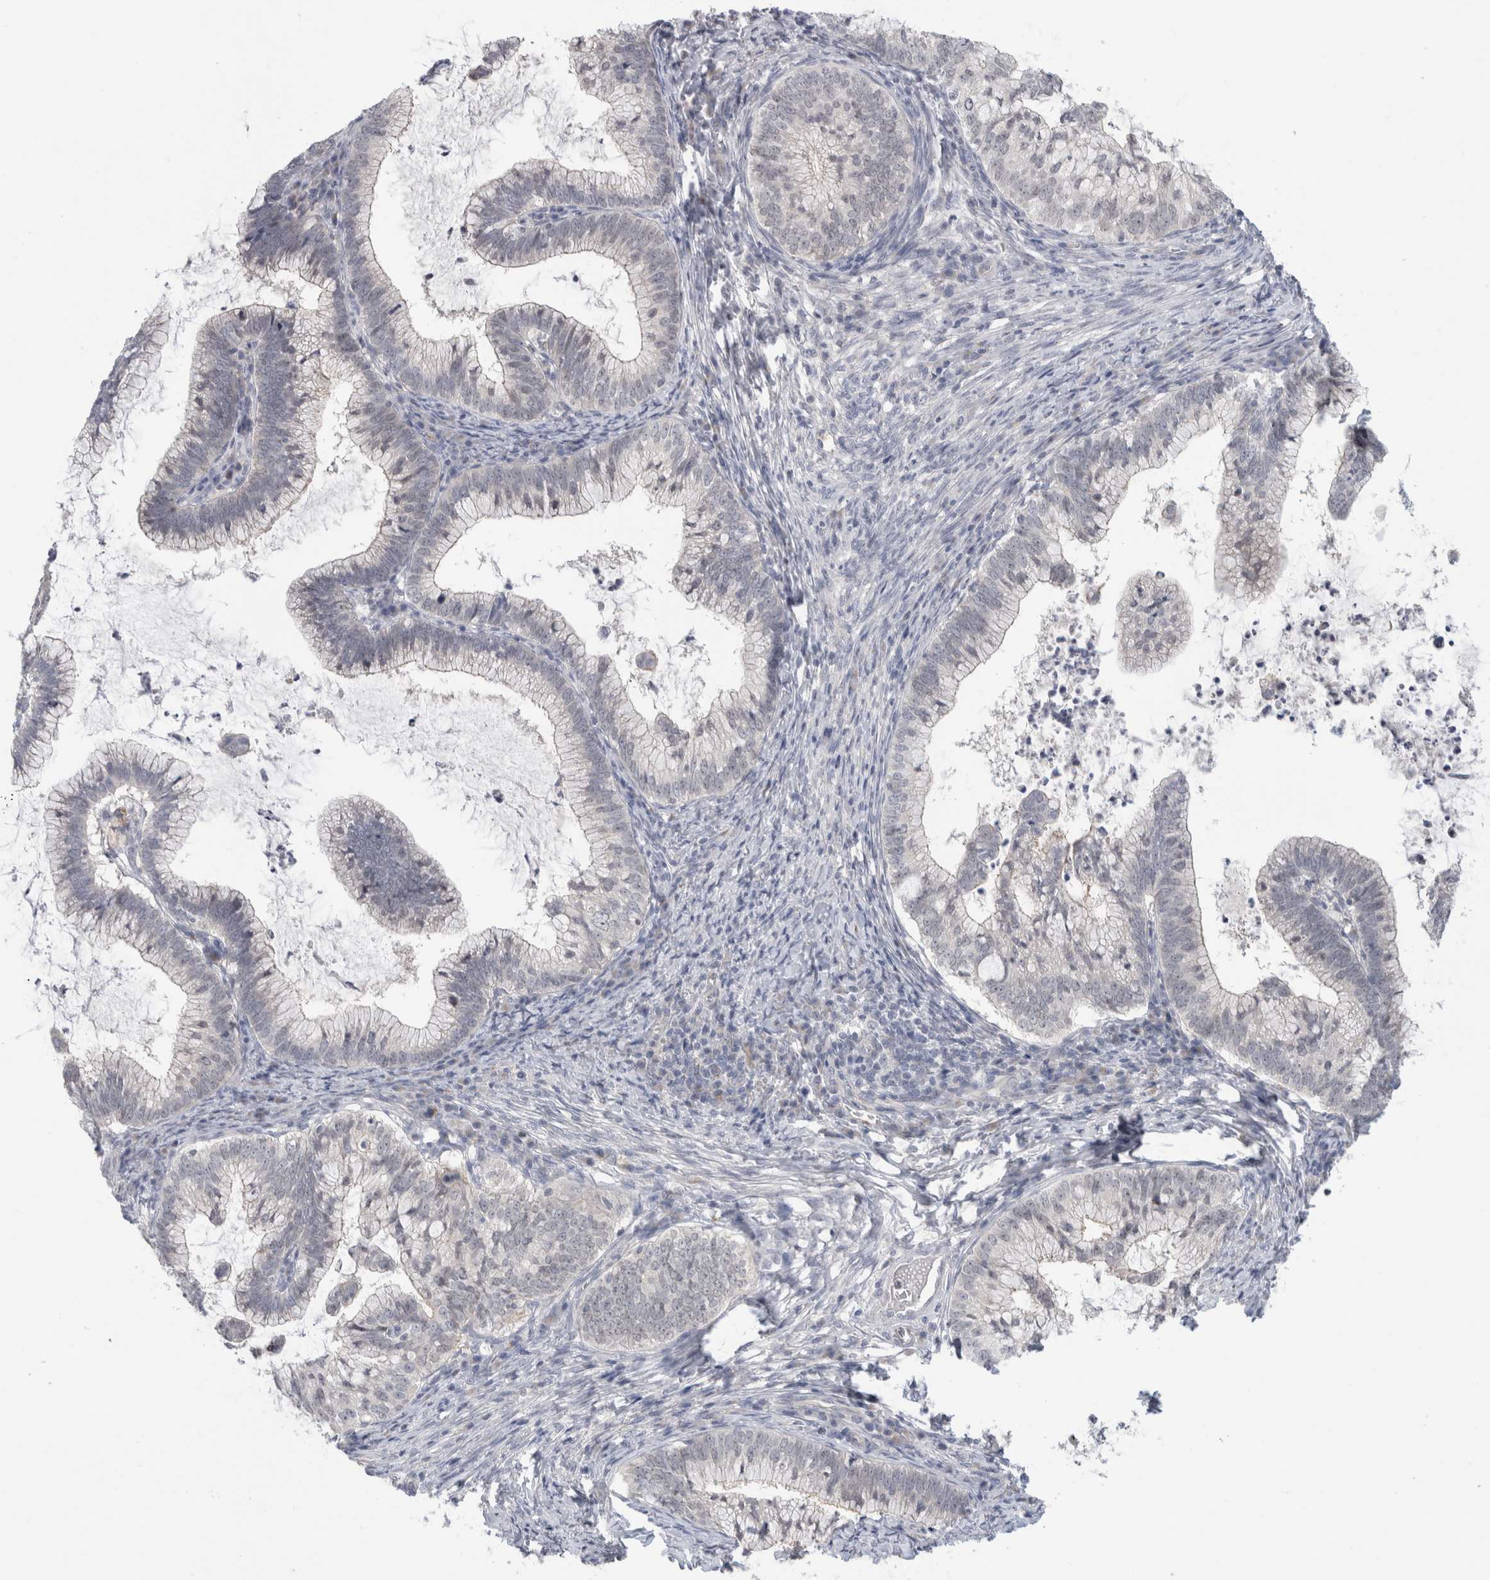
{"staining": {"intensity": "negative", "quantity": "none", "location": "none"}, "tissue": "cervical cancer", "cell_type": "Tumor cells", "image_type": "cancer", "snomed": [{"axis": "morphology", "description": "Adenocarcinoma, NOS"}, {"axis": "topography", "description": "Cervix"}], "caption": "This is an immunohistochemistry (IHC) histopathology image of cervical cancer. There is no expression in tumor cells.", "gene": "SYTL5", "patient": {"sex": "female", "age": 36}}